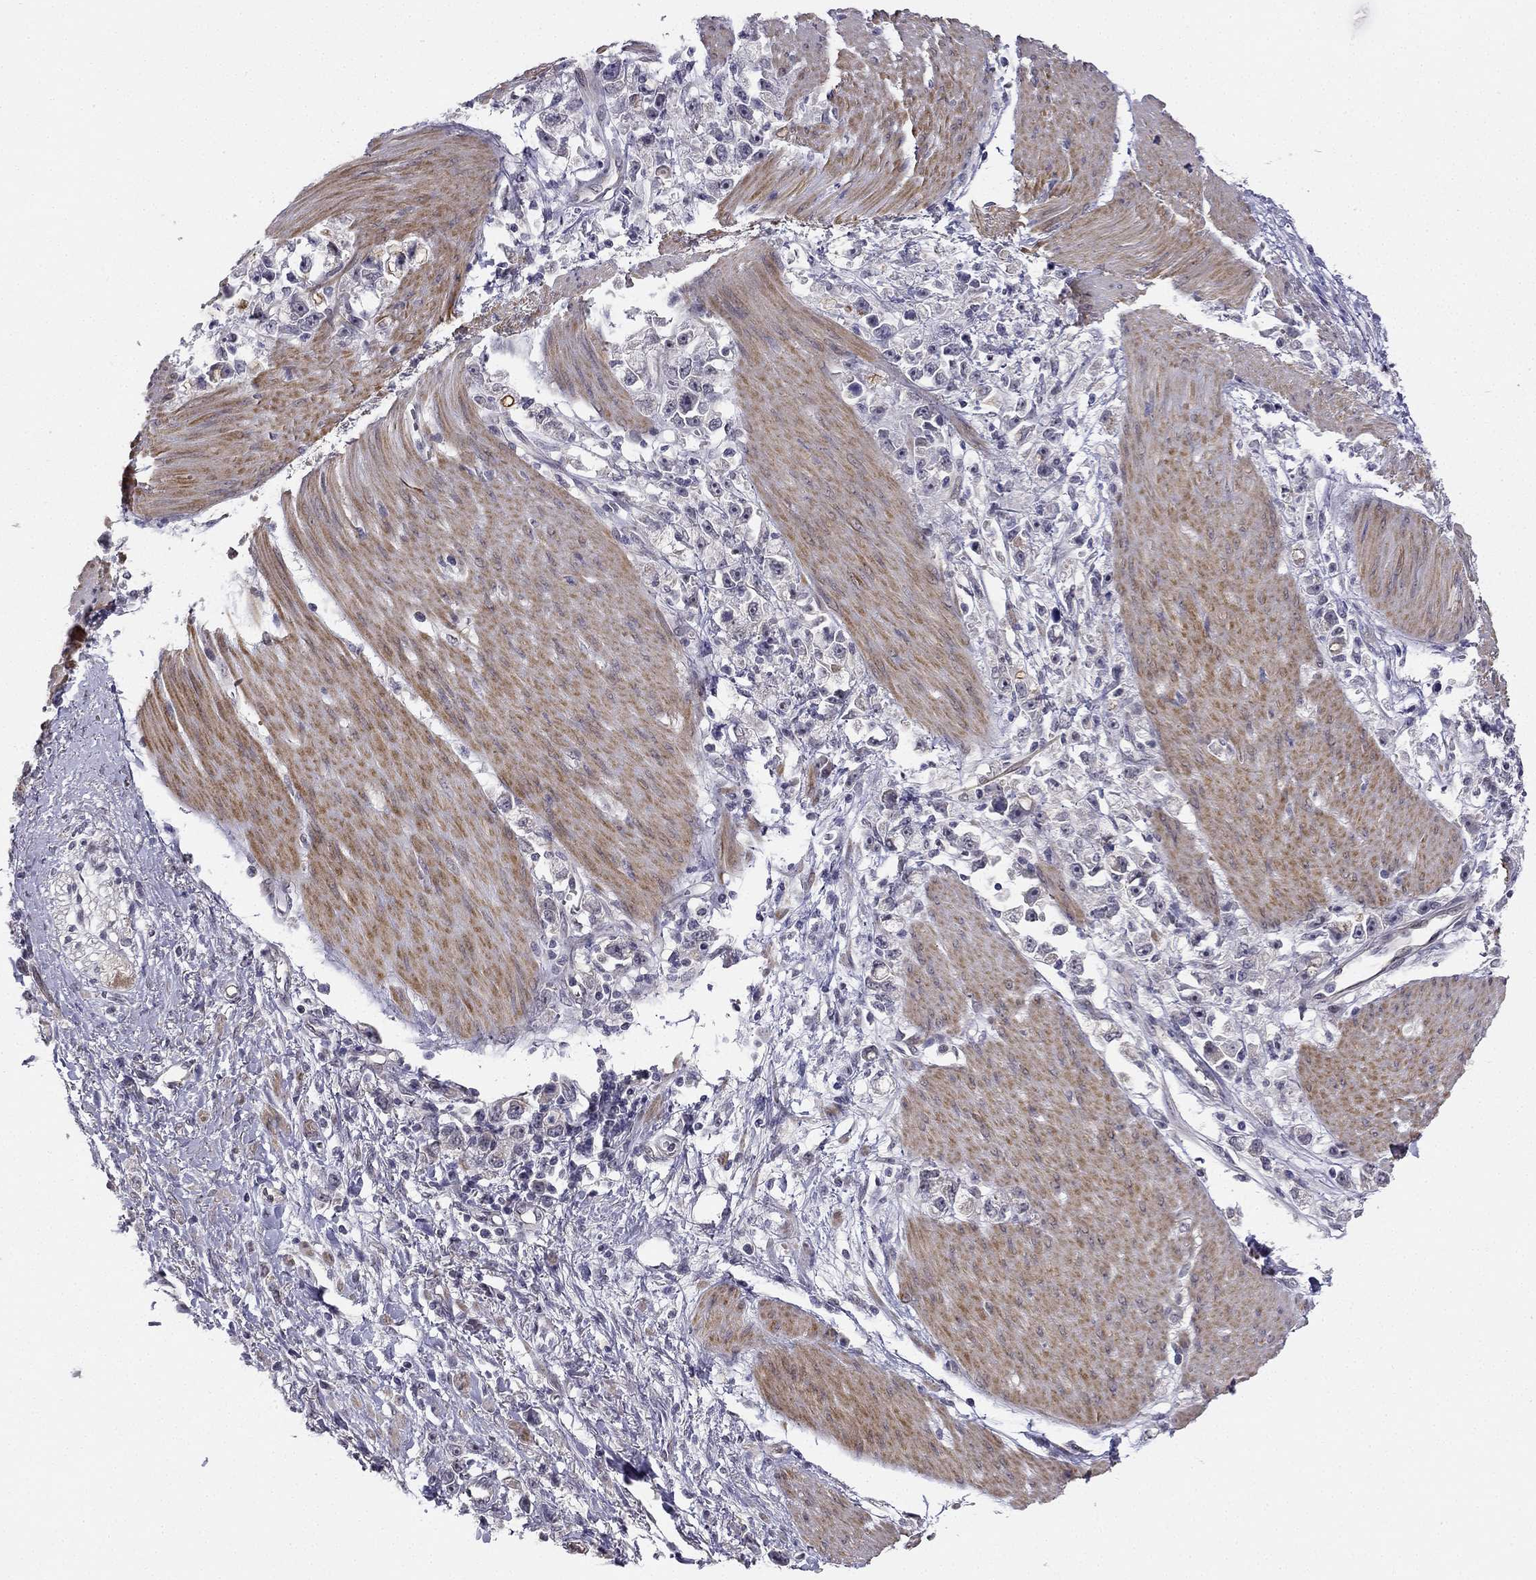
{"staining": {"intensity": "negative", "quantity": "none", "location": "none"}, "tissue": "stomach cancer", "cell_type": "Tumor cells", "image_type": "cancer", "snomed": [{"axis": "morphology", "description": "Adenocarcinoma, NOS"}, {"axis": "topography", "description": "Stomach"}], "caption": "DAB immunohistochemical staining of human adenocarcinoma (stomach) shows no significant expression in tumor cells.", "gene": "CHST8", "patient": {"sex": "female", "age": 59}}